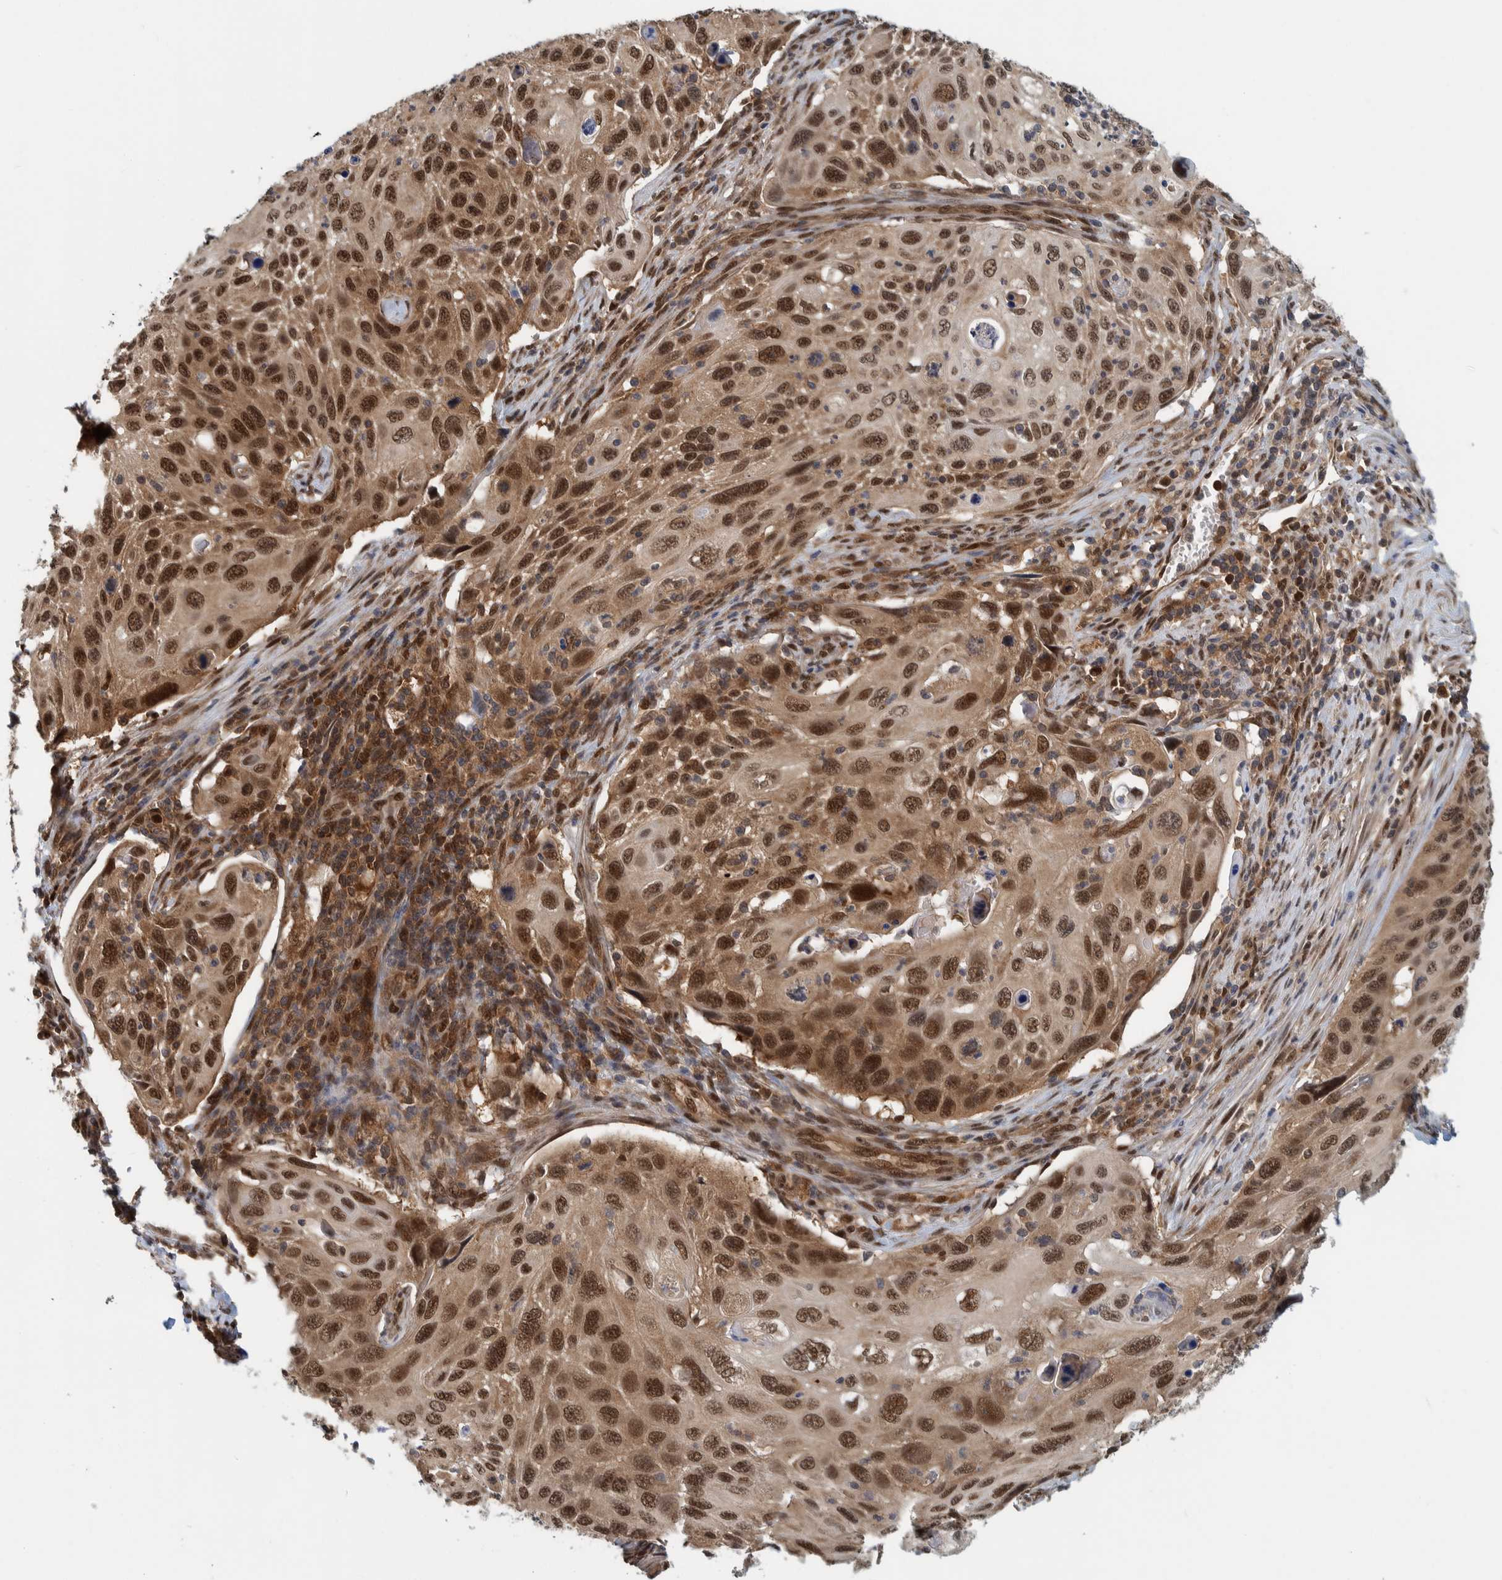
{"staining": {"intensity": "strong", "quantity": ">75%", "location": "nuclear"}, "tissue": "cervical cancer", "cell_type": "Tumor cells", "image_type": "cancer", "snomed": [{"axis": "morphology", "description": "Squamous cell carcinoma, NOS"}, {"axis": "topography", "description": "Cervix"}], "caption": "The photomicrograph shows immunohistochemical staining of cervical cancer. There is strong nuclear staining is appreciated in approximately >75% of tumor cells.", "gene": "COPS3", "patient": {"sex": "female", "age": 70}}